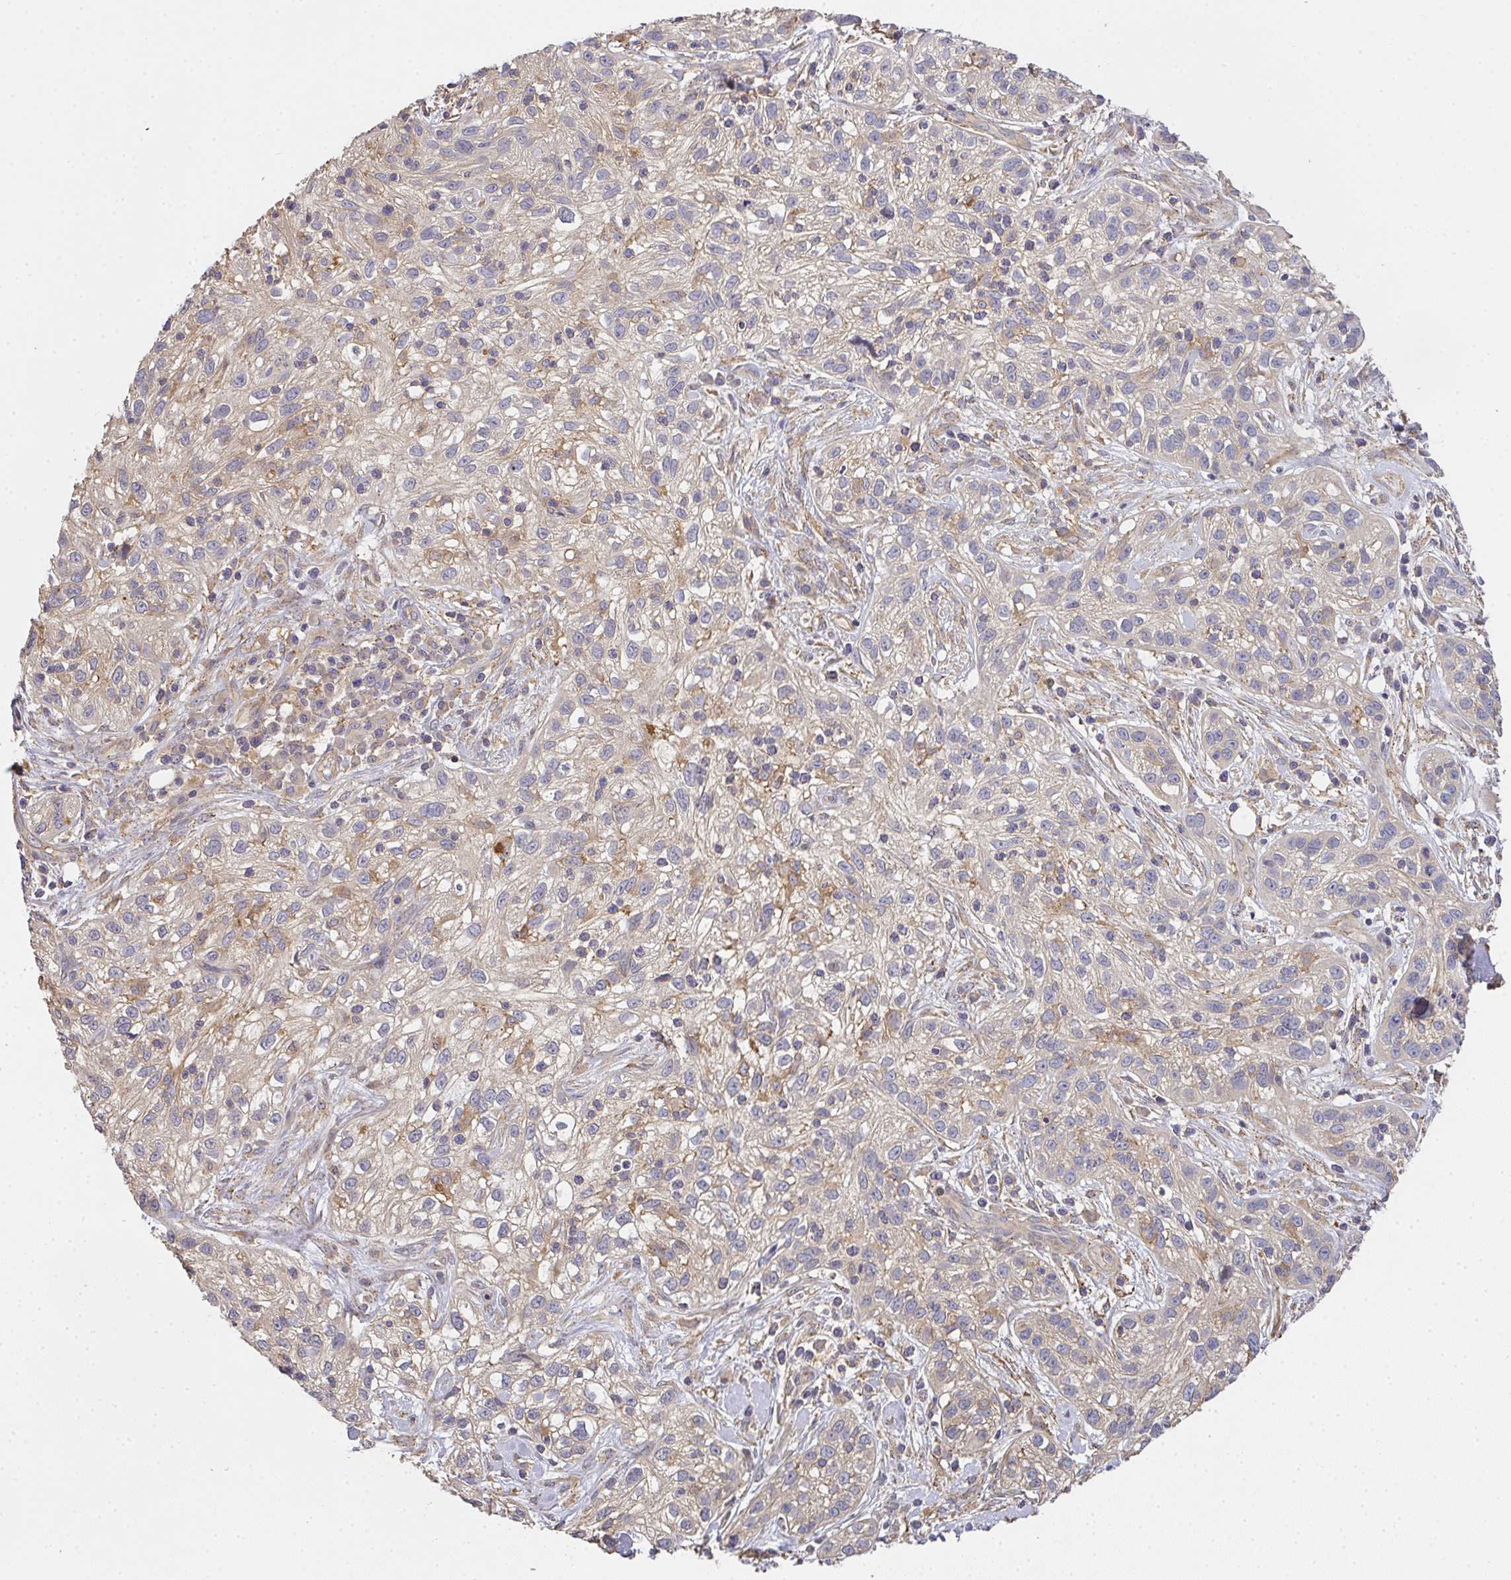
{"staining": {"intensity": "weak", "quantity": "<25%", "location": "cytoplasmic/membranous"}, "tissue": "skin cancer", "cell_type": "Tumor cells", "image_type": "cancer", "snomed": [{"axis": "morphology", "description": "Squamous cell carcinoma, NOS"}, {"axis": "topography", "description": "Skin"}], "caption": "High magnification brightfield microscopy of skin cancer stained with DAB (brown) and counterstained with hematoxylin (blue): tumor cells show no significant expression.", "gene": "EEF1AKMT1", "patient": {"sex": "male", "age": 82}}